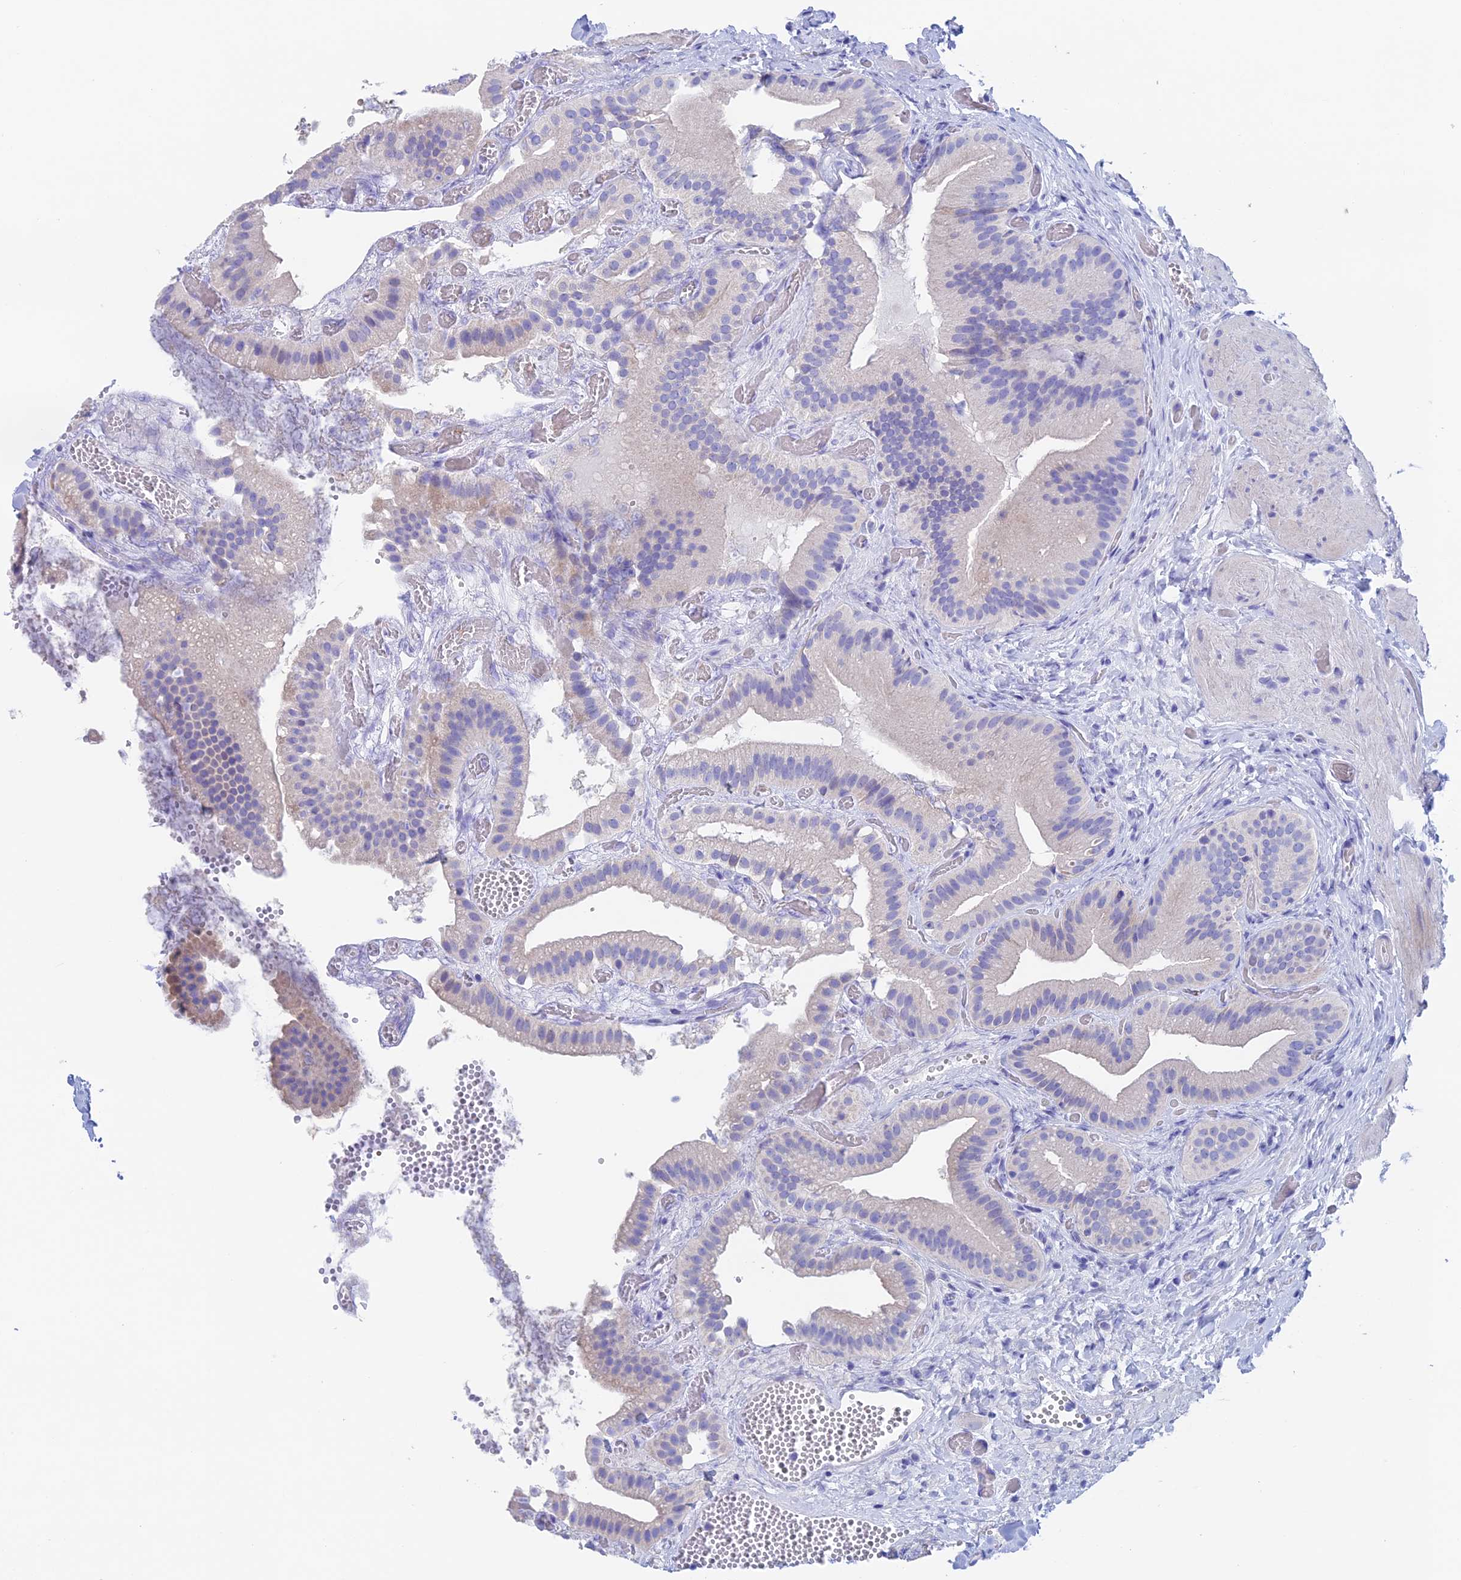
{"staining": {"intensity": "negative", "quantity": "none", "location": "none"}, "tissue": "gallbladder", "cell_type": "Glandular cells", "image_type": "normal", "snomed": [{"axis": "morphology", "description": "Normal tissue, NOS"}, {"axis": "topography", "description": "Gallbladder"}], "caption": "Glandular cells are negative for brown protein staining in unremarkable gallbladder. The staining was performed using DAB (3,3'-diaminobenzidine) to visualize the protein expression in brown, while the nuclei were stained in blue with hematoxylin (Magnification: 20x).", "gene": "PSMC3IP", "patient": {"sex": "female", "age": 64}}